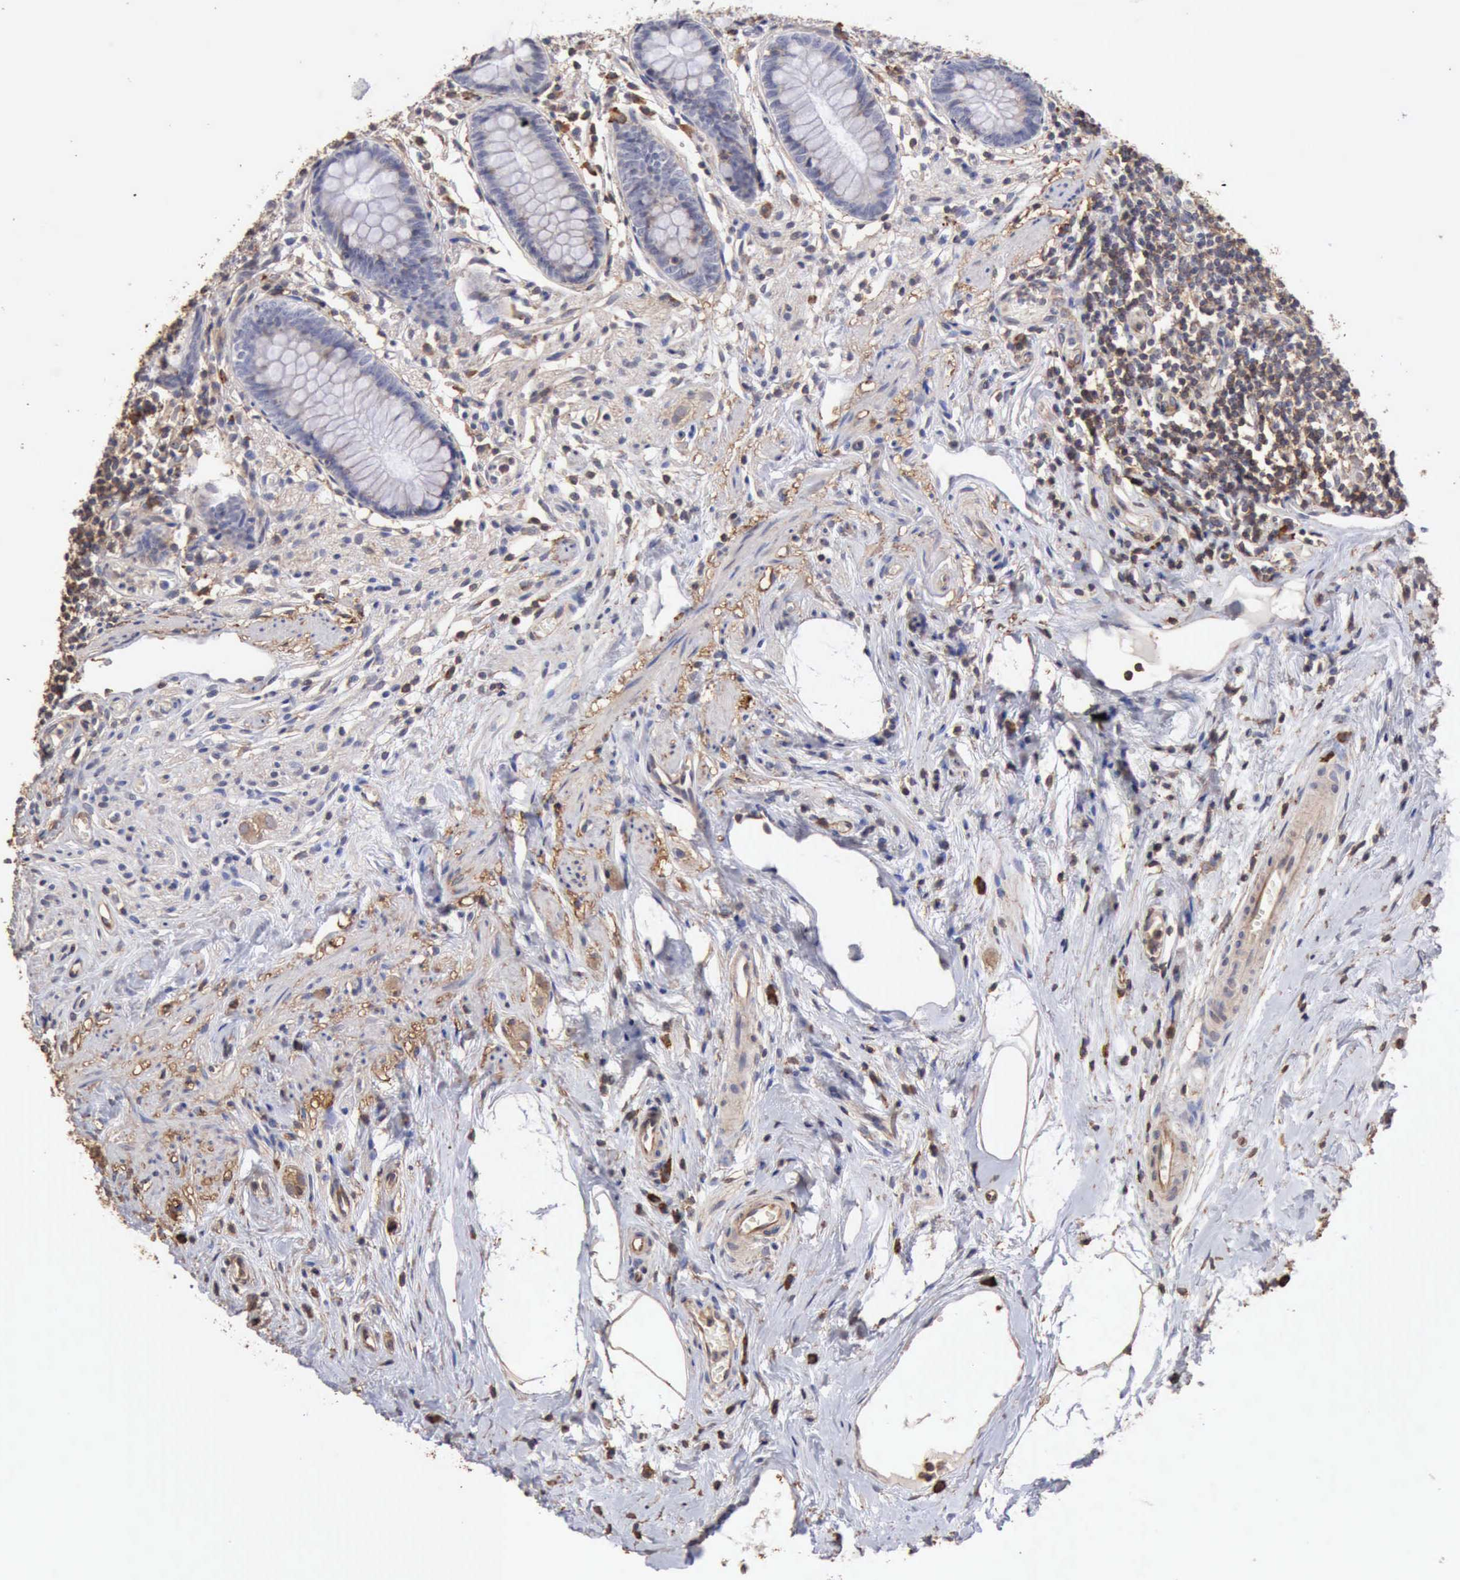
{"staining": {"intensity": "negative", "quantity": "none", "location": "none"}, "tissue": "appendix", "cell_type": "Glandular cells", "image_type": "normal", "snomed": [{"axis": "morphology", "description": "Normal tissue, NOS"}, {"axis": "topography", "description": "Appendix"}], "caption": "The micrograph demonstrates no staining of glandular cells in unremarkable appendix. The staining is performed using DAB brown chromogen with nuclei counter-stained in using hematoxylin.", "gene": "GPR101", "patient": {"sex": "male", "age": 38}}